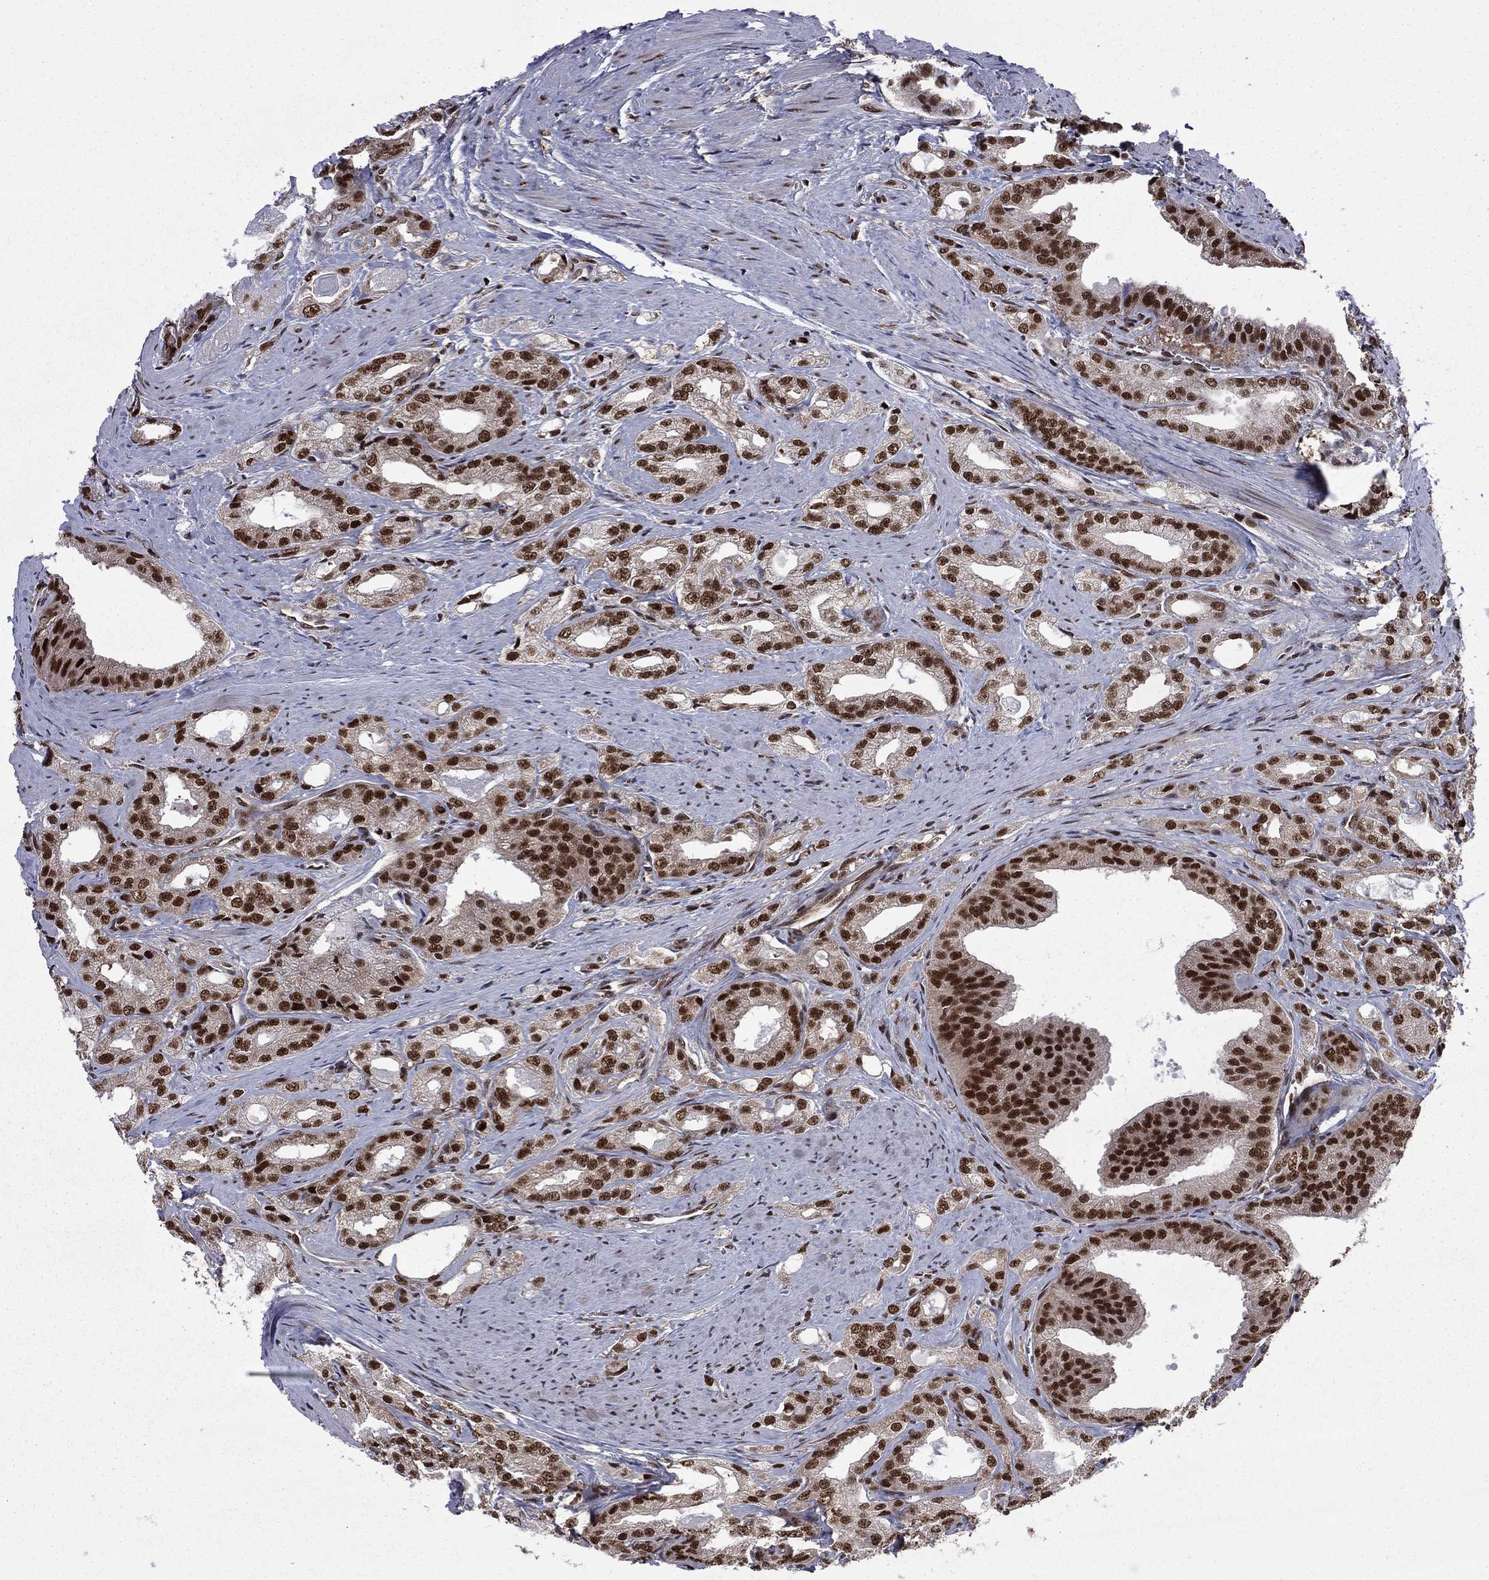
{"staining": {"intensity": "strong", "quantity": ">75%", "location": "nuclear"}, "tissue": "prostate cancer", "cell_type": "Tumor cells", "image_type": "cancer", "snomed": [{"axis": "morphology", "description": "Adenocarcinoma, NOS"}, {"axis": "morphology", "description": "Adenocarcinoma, High grade"}, {"axis": "topography", "description": "Prostate"}], "caption": "Immunohistochemical staining of prostate adenocarcinoma displays high levels of strong nuclear expression in about >75% of tumor cells.", "gene": "MED25", "patient": {"sex": "male", "age": 70}}